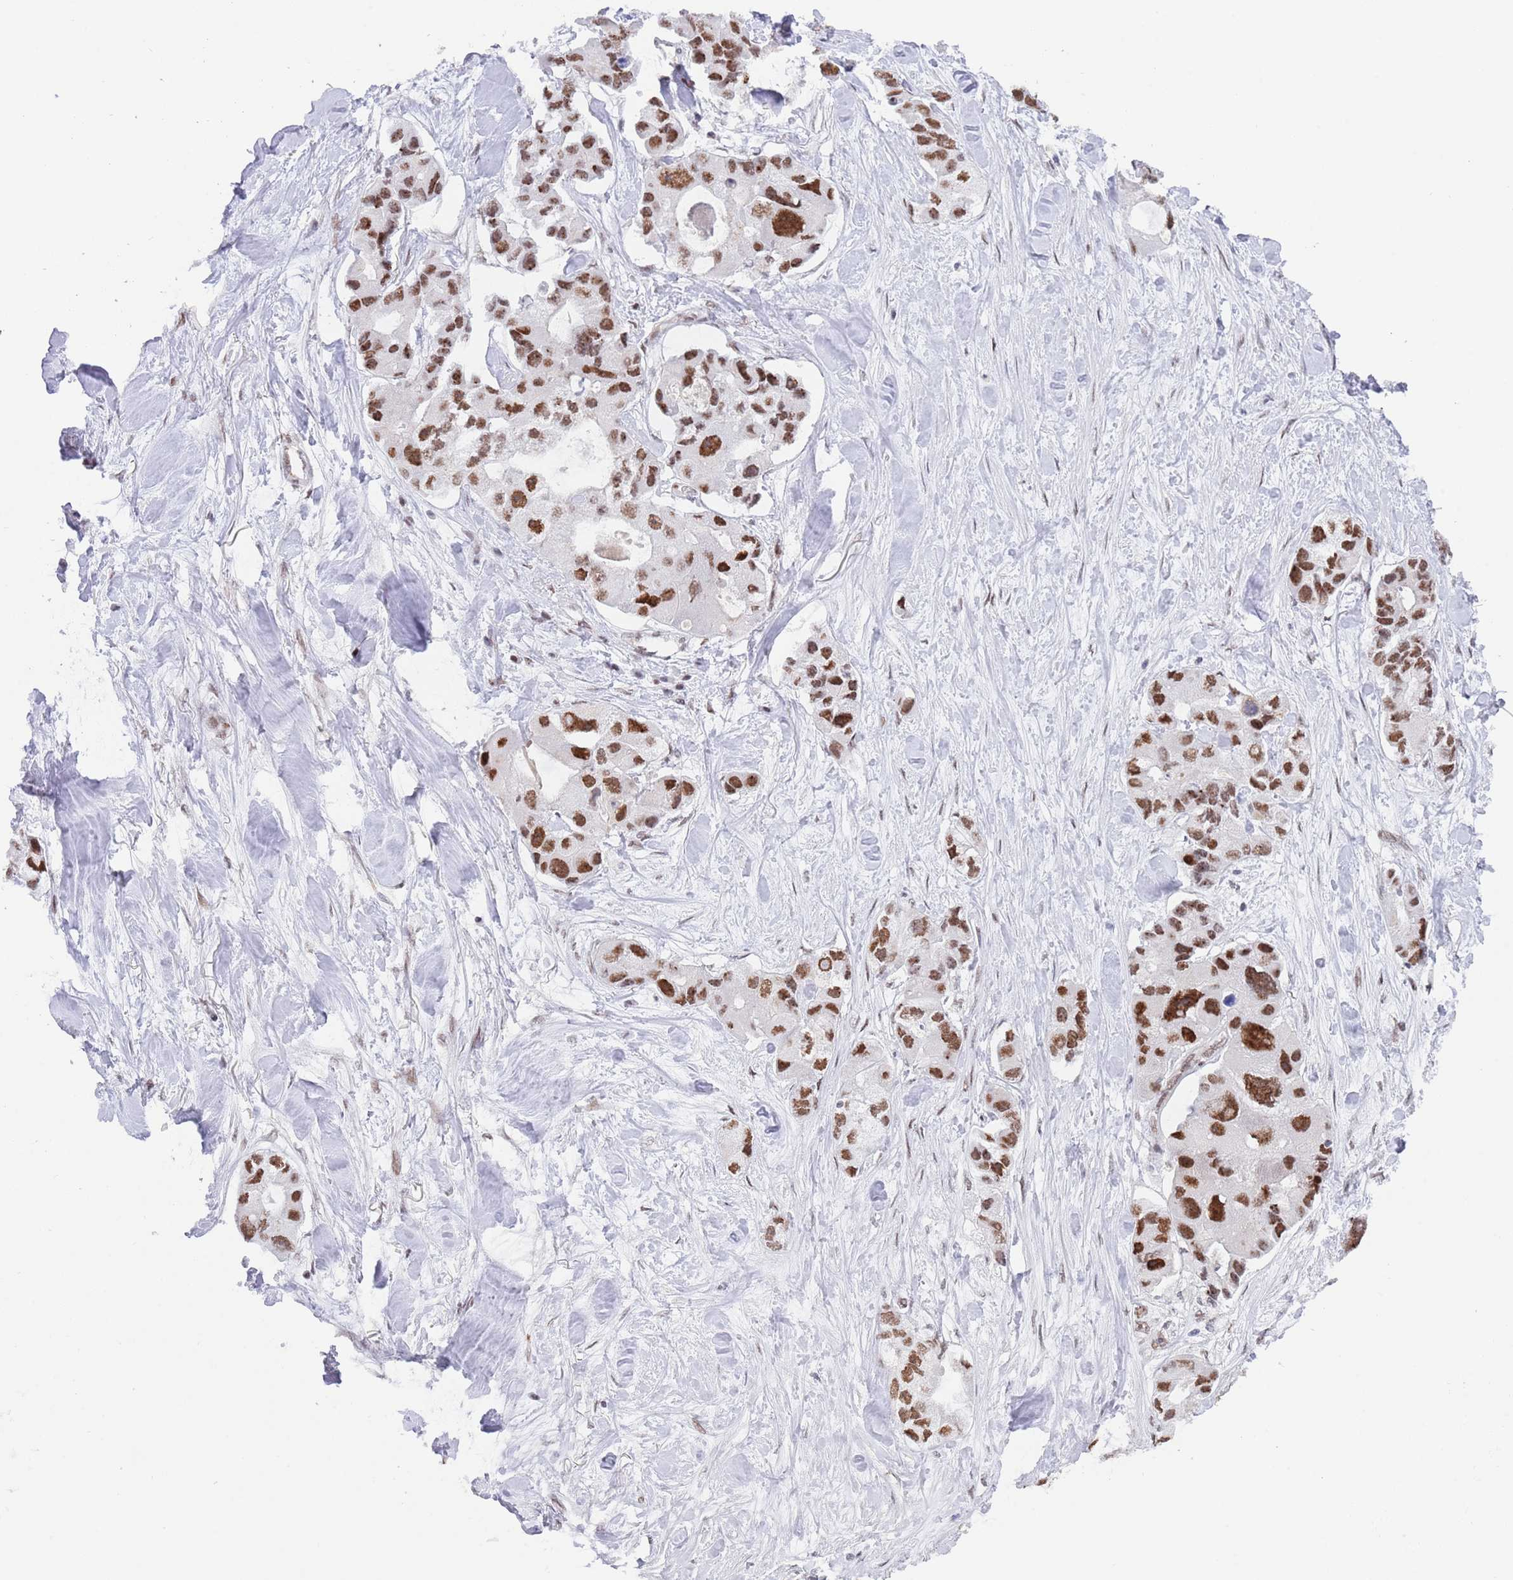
{"staining": {"intensity": "strong", "quantity": ">75%", "location": "nuclear"}, "tissue": "lung cancer", "cell_type": "Tumor cells", "image_type": "cancer", "snomed": [{"axis": "morphology", "description": "Adenocarcinoma, NOS"}, {"axis": "topography", "description": "Lung"}], "caption": "Lung cancer was stained to show a protein in brown. There is high levels of strong nuclear expression in approximately >75% of tumor cells.", "gene": "ZNF382", "patient": {"sex": "female", "age": 54}}